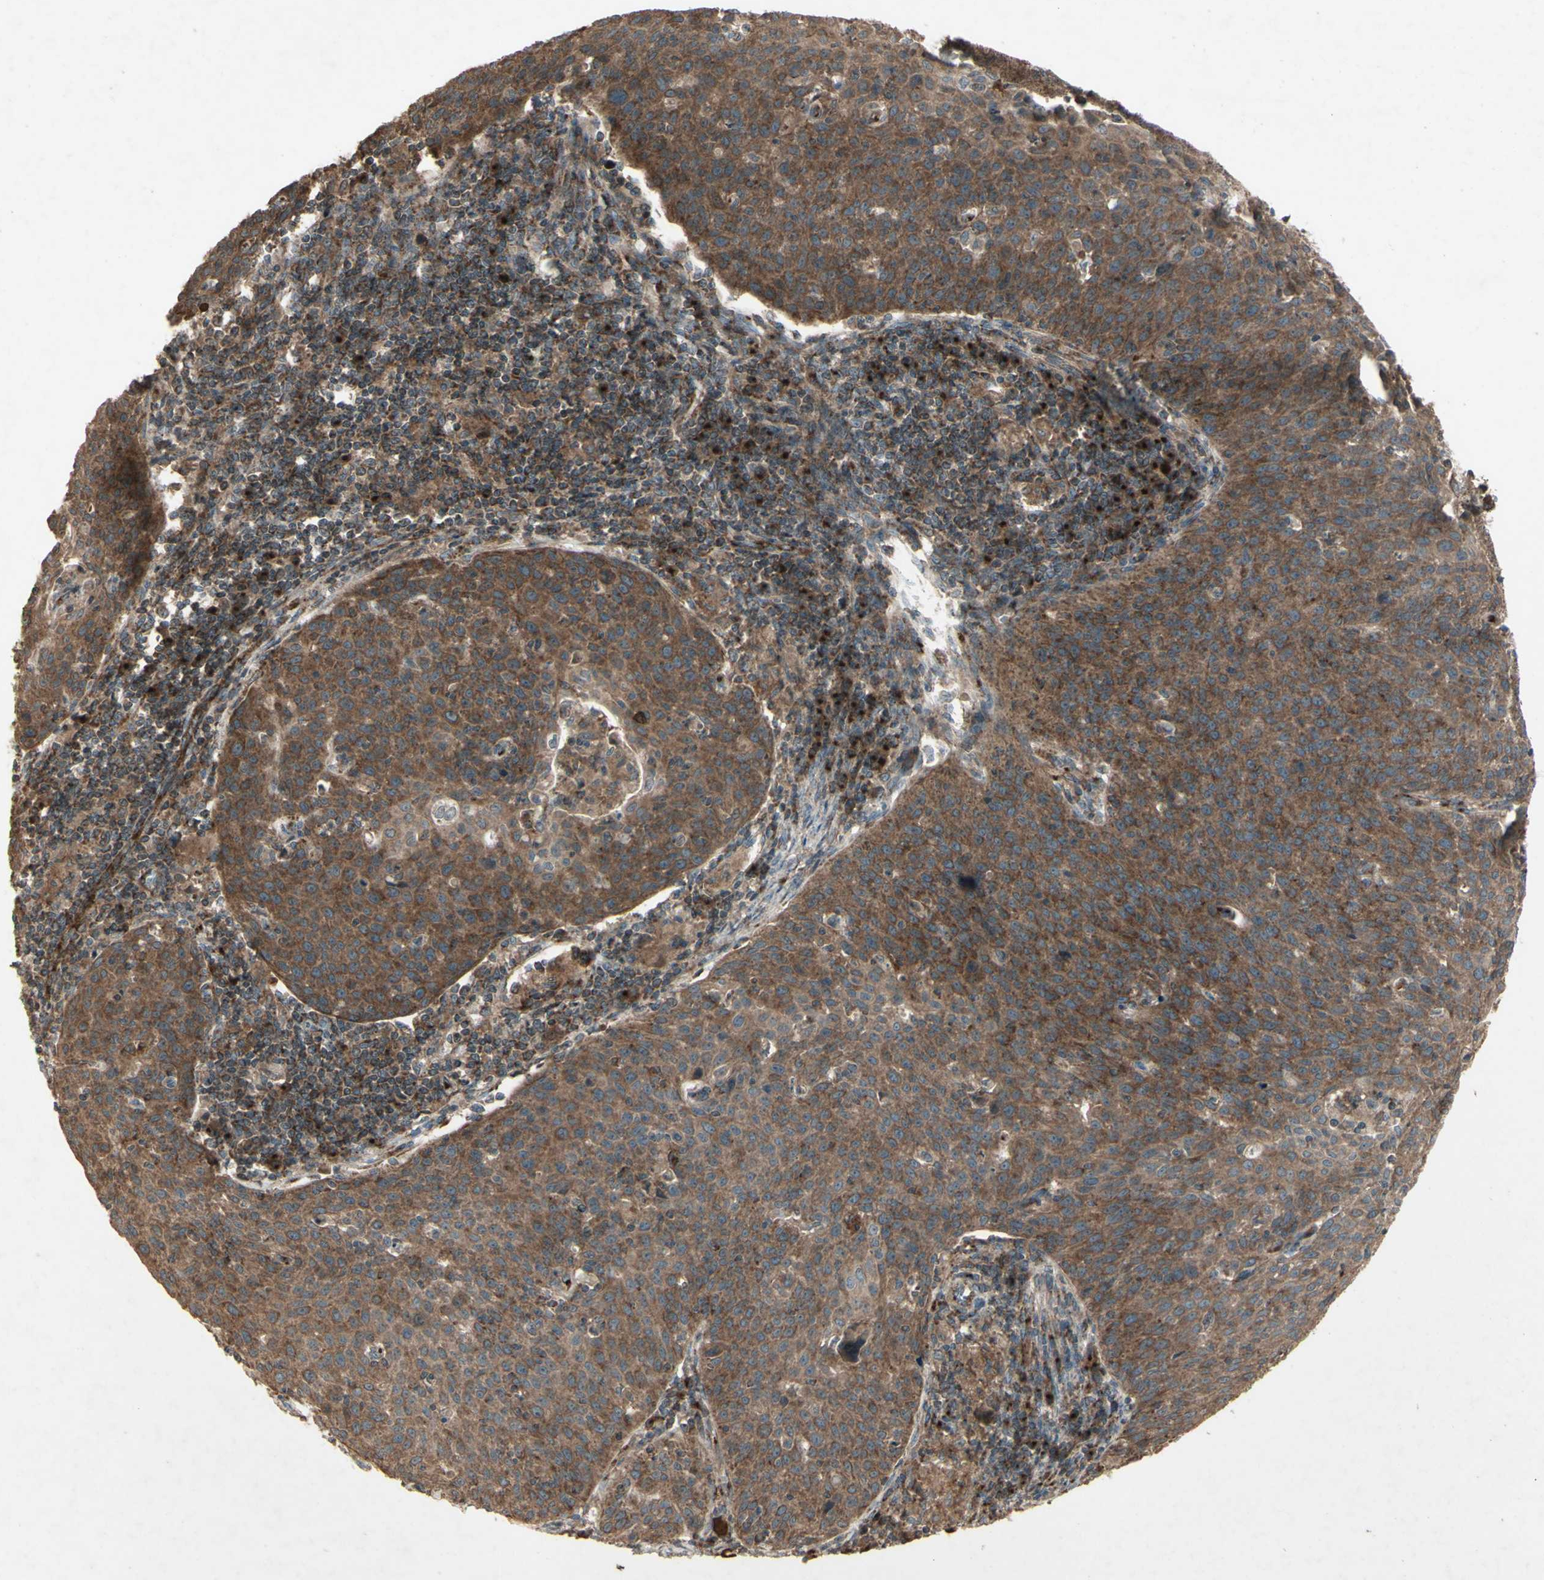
{"staining": {"intensity": "moderate", "quantity": ">75%", "location": "cytoplasmic/membranous"}, "tissue": "cervical cancer", "cell_type": "Tumor cells", "image_type": "cancer", "snomed": [{"axis": "morphology", "description": "Squamous cell carcinoma, NOS"}, {"axis": "topography", "description": "Cervix"}], "caption": "Moderate cytoplasmic/membranous staining is appreciated in approximately >75% of tumor cells in cervical cancer. Ihc stains the protein of interest in brown and the nuclei are stained blue.", "gene": "AP1G1", "patient": {"sex": "female", "age": 38}}